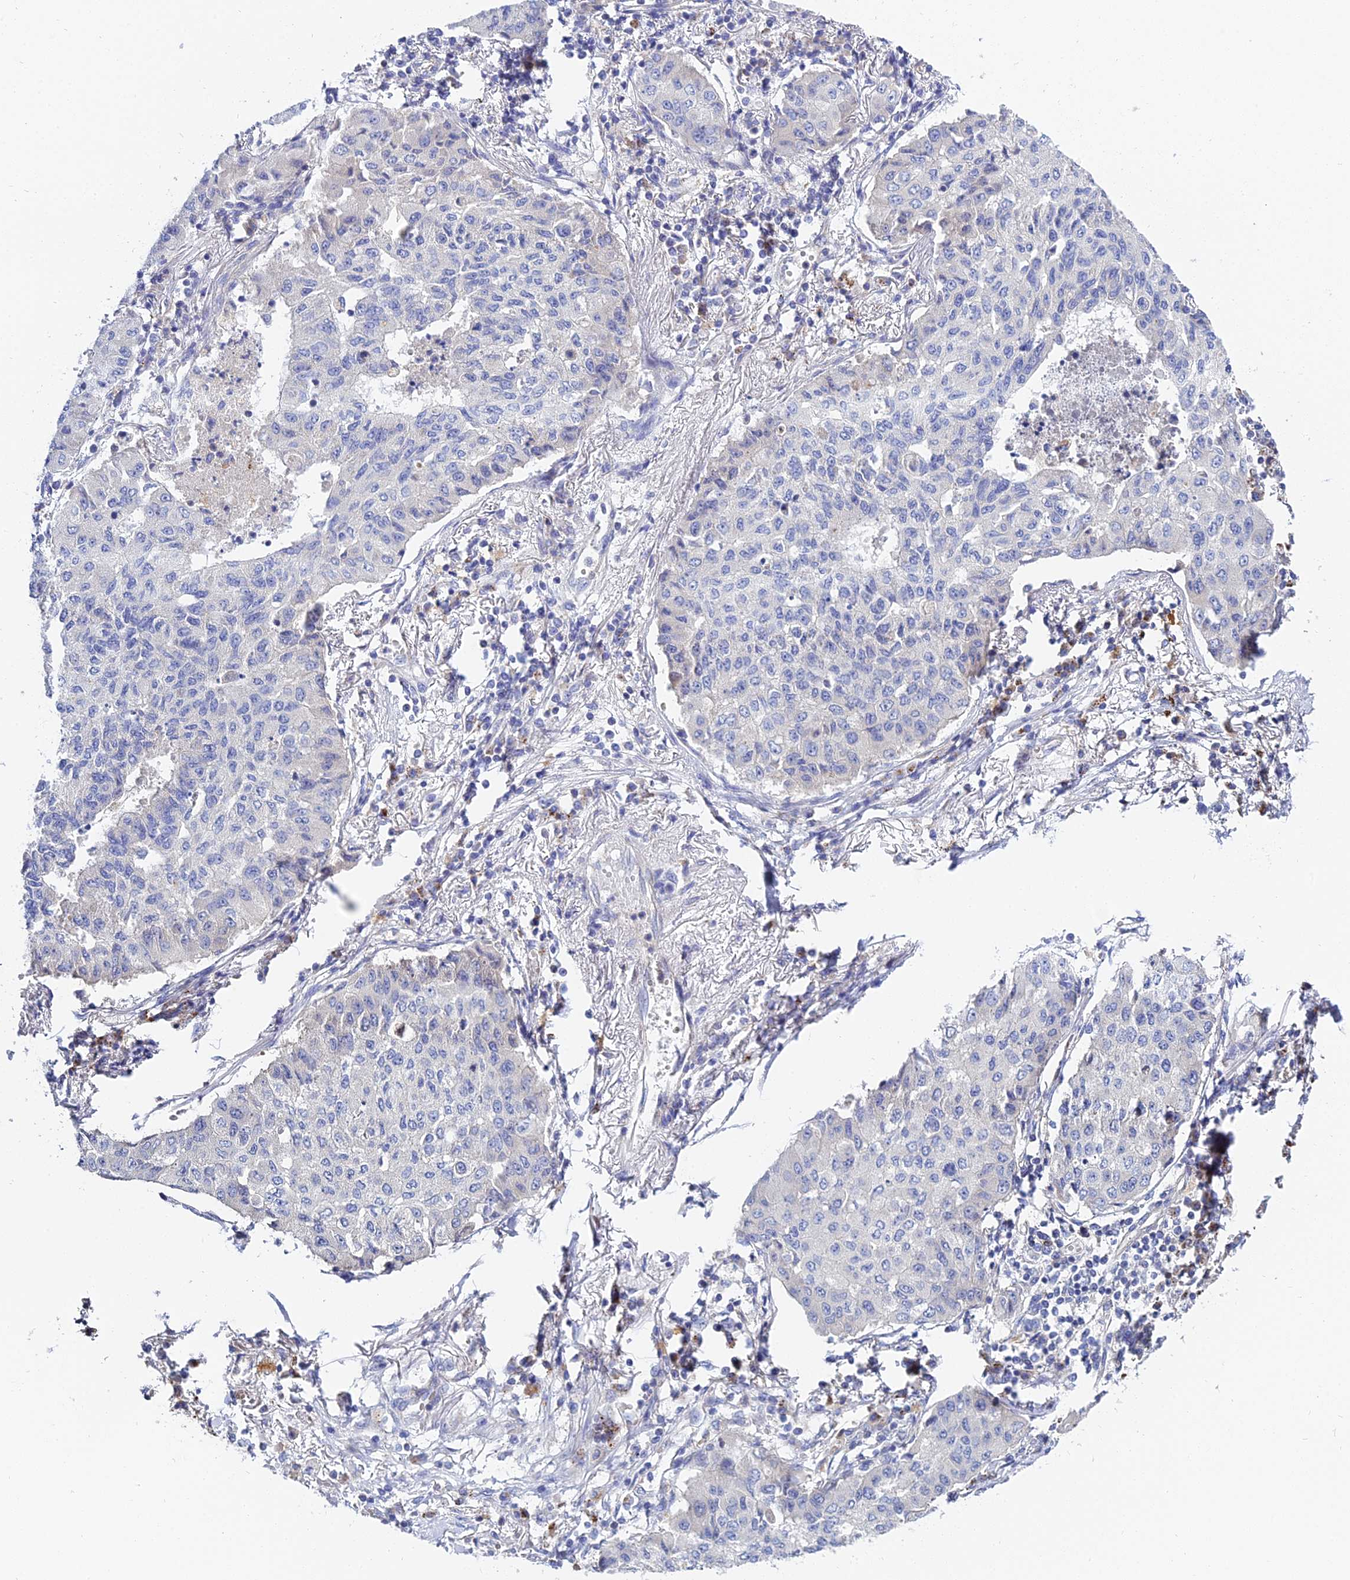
{"staining": {"intensity": "negative", "quantity": "none", "location": "none"}, "tissue": "lung cancer", "cell_type": "Tumor cells", "image_type": "cancer", "snomed": [{"axis": "morphology", "description": "Squamous cell carcinoma, NOS"}, {"axis": "topography", "description": "Lung"}], "caption": "An image of human squamous cell carcinoma (lung) is negative for staining in tumor cells.", "gene": "APOBEC3H", "patient": {"sex": "male", "age": 74}}